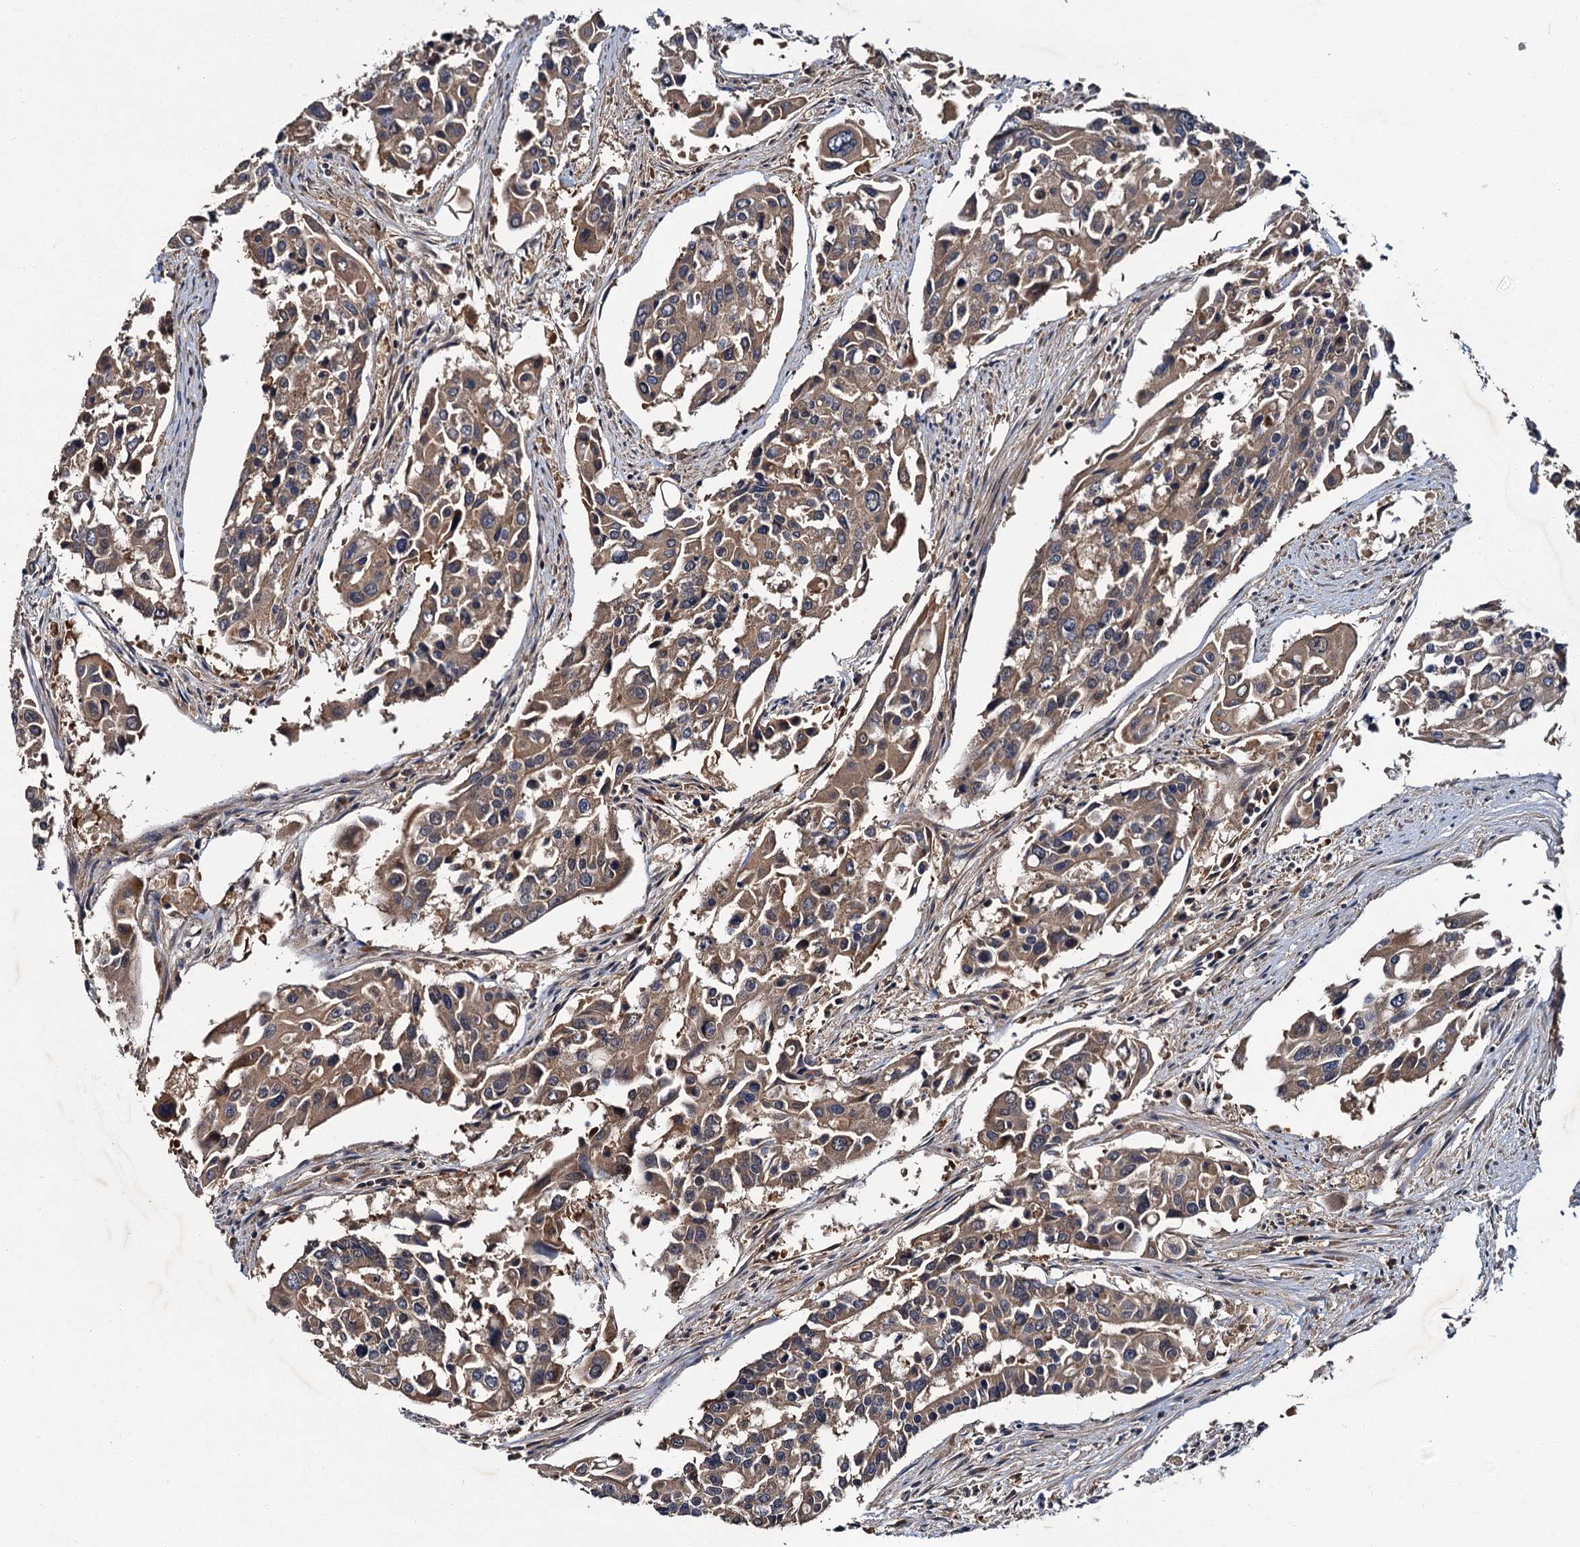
{"staining": {"intensity": "moderate", "quantity": ">75%", "location": "cytoplasmic/membranous"}, "tissue": "colorectal cancer", "cell_type": "Tumor cells", "image_type": "cancer", "snomed": [{"axis": "morphology", "description": "Adenocarcinoma, NOS"}, {"axis": "topography", "description": "Colon"}], "caption": "Human colorectal adenocarcinoma stained with a protein marker exhibits moderate staining in tumor cells.", "gene": "SLC46A3", "patient": {"sex": "male", "age": 77}}